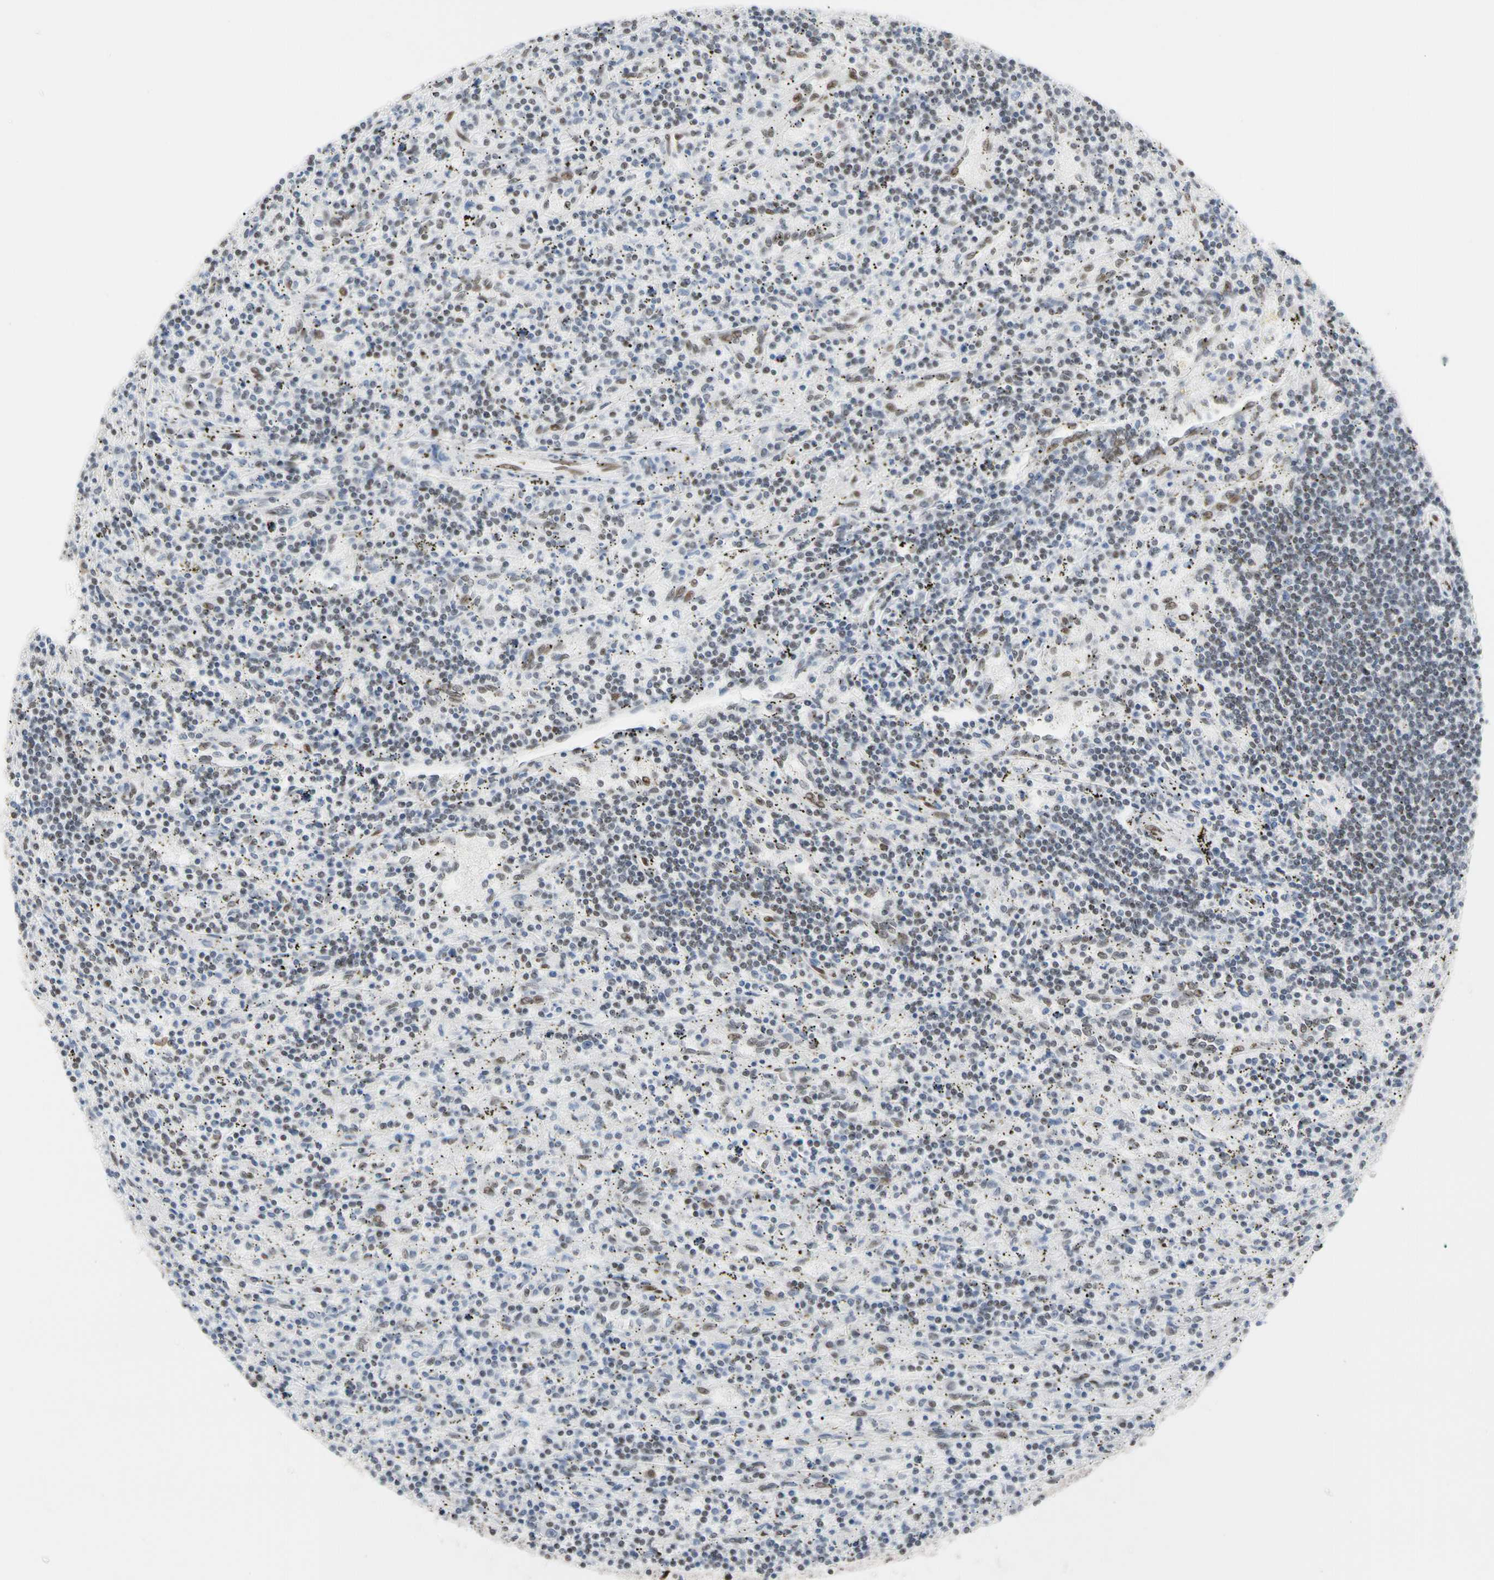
{"staining": {"intensity": "weak", "quantity": "25%-75%", "location": "nuclear"}, "tissue": "lymphoma", "cell_type": "Tumor cells", "image_type": "cancer", "snomed": [{"axis": "morphology", "description": "Malignant lymphoma, non-Hodgkin's type, Low grade"}, {"axis": "topography", "description": "Spleen"}], "caption": "Human lymphoma stained for a protein (brown) shows weak nuclear positive staining in approximately 25%-75% of tumor cells.", "gene": "FAM98B", "patient": {"sex": "male", "age": 76}}